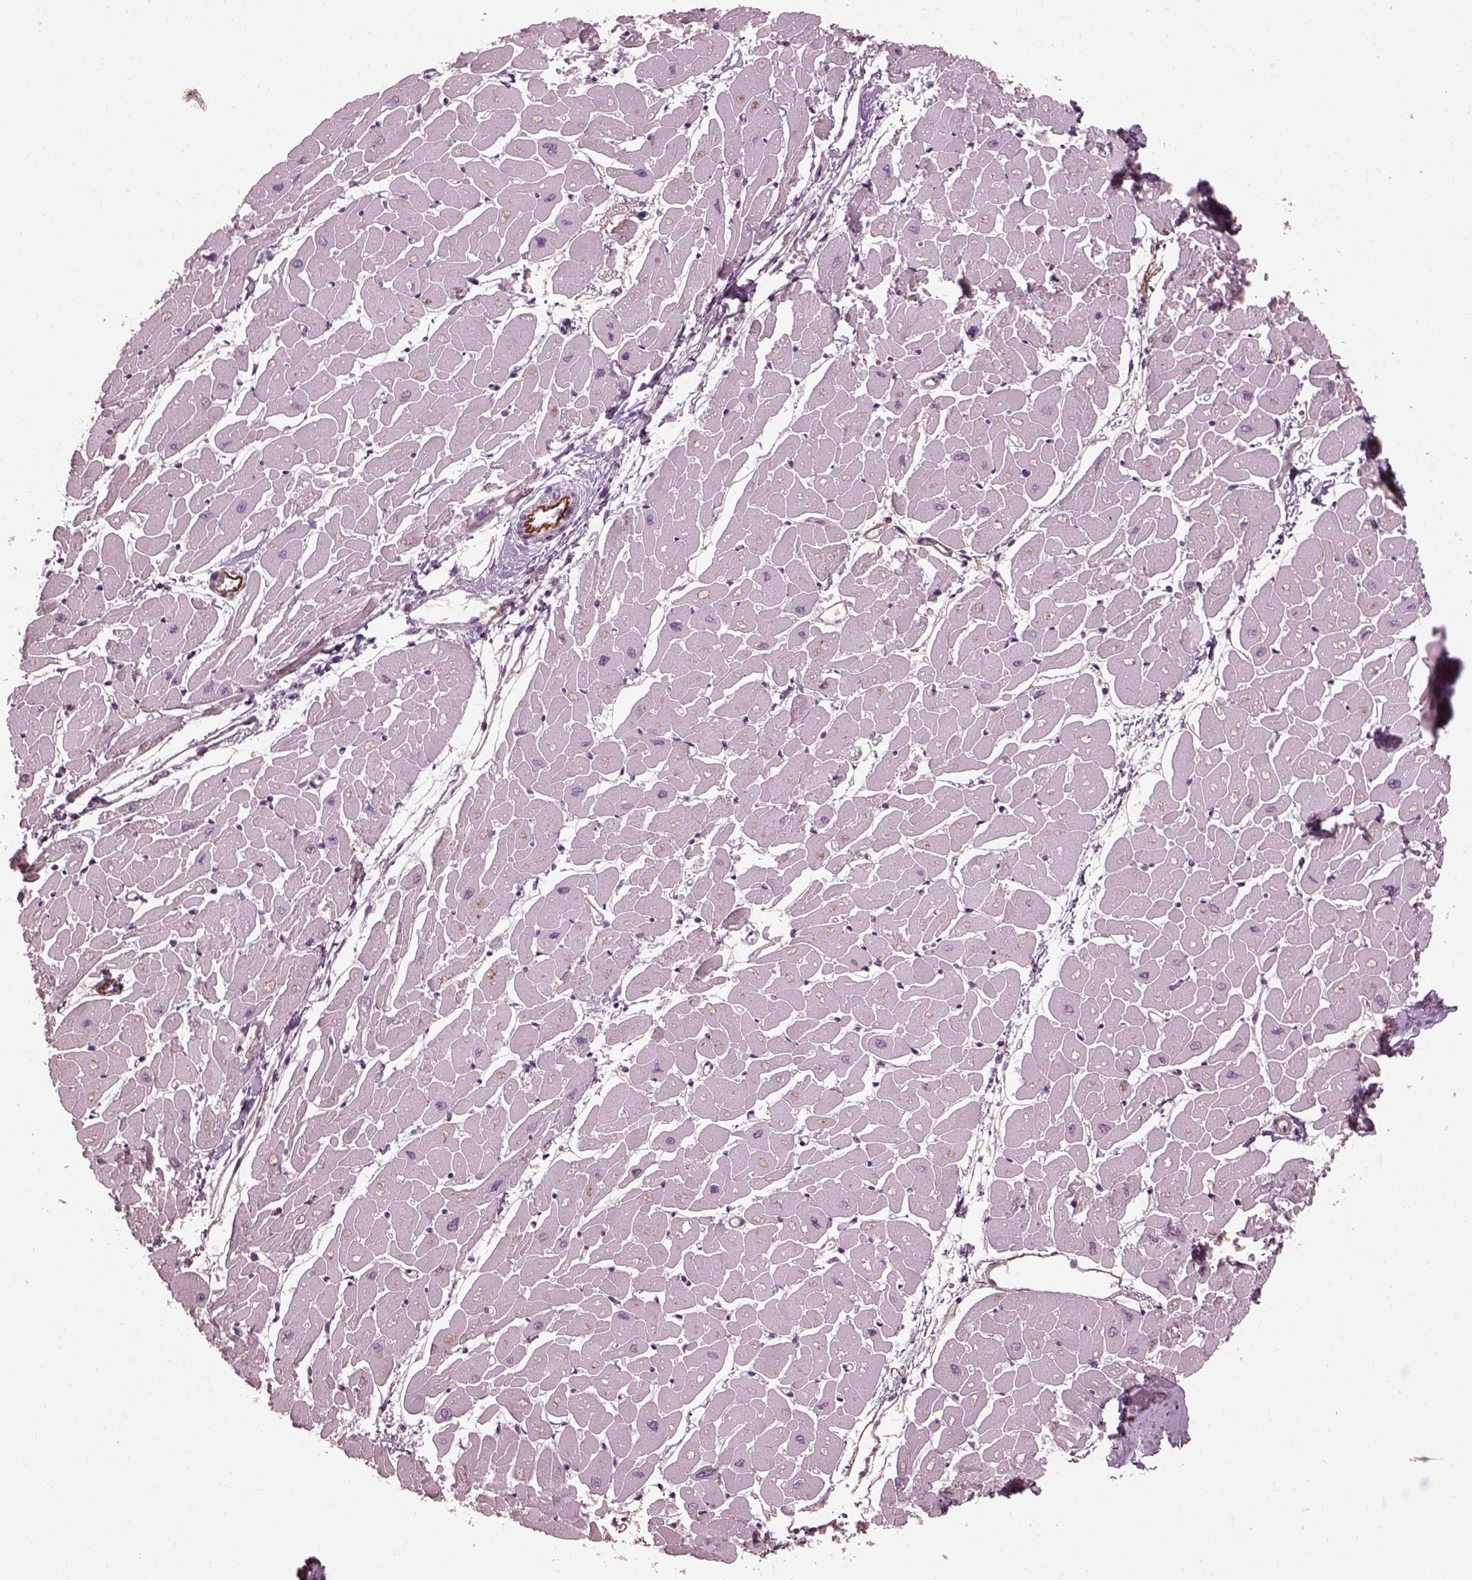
{"staining": {"intensity": "negative", "quantity": "none", "location": "none"}, "tissue": "heart muscle", "cell_type": "Cardiomyocytes", "image_type": "normal", "snomed": [{"axis": "morphology", "description": "Normal tissue, NOS"}, {"axis": "topography", "description": "Heart"}], "caption": "Immunohistochemistry image of unremarkable heart muscle: heart muscle stained with DAB (3,3'-diaminobenzidine) demonstrates no significant protein staining in cardiomyocytes.", "gene": "EFEMP1", "patient": {"sex": "male", "age": 57}}